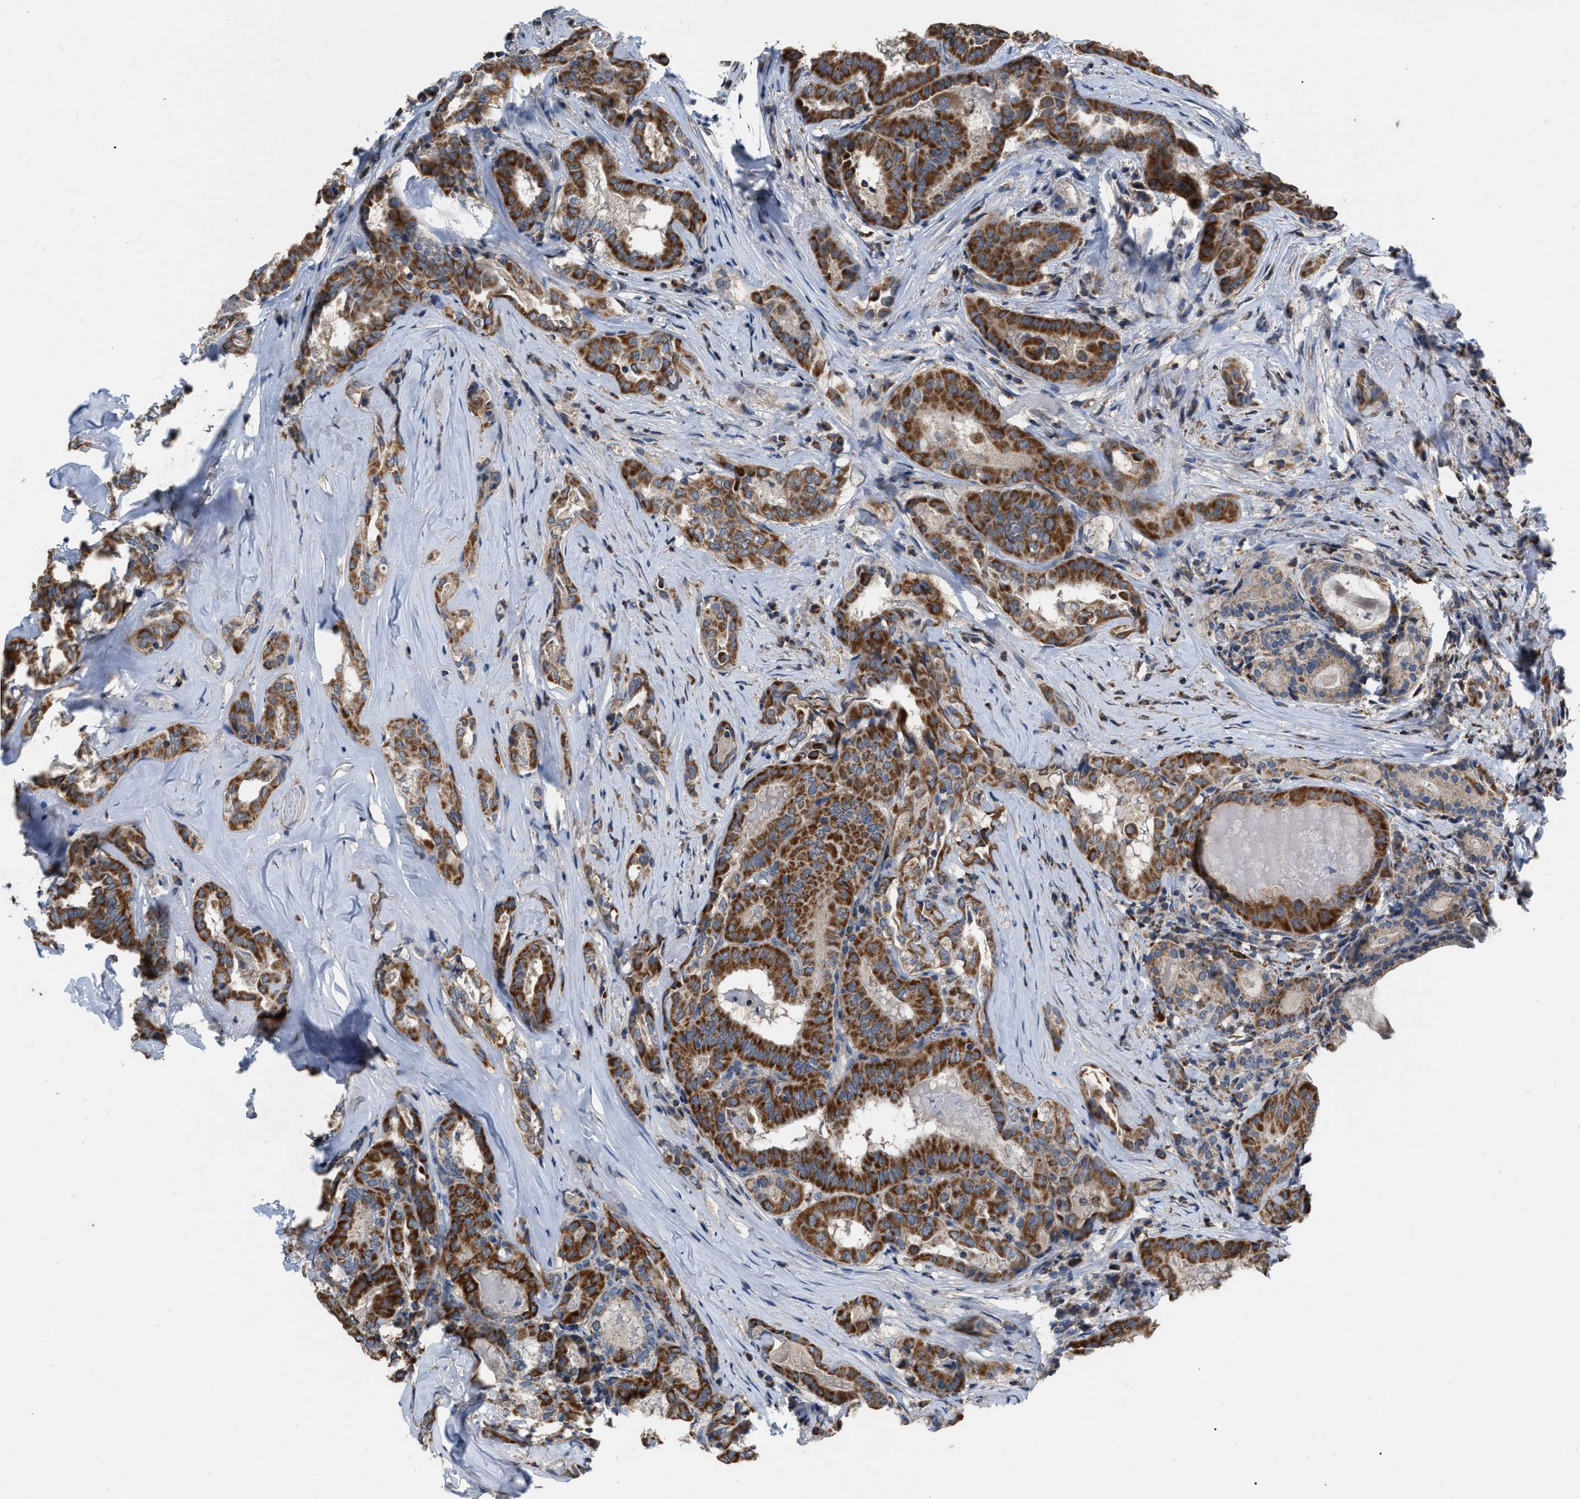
{"staining": {"intensity": "strong", "quantity": ">75%", "location": "cytoplasmic/membranous"}, "tissue": "thyroid cancer", "cell_type": "Tumor cells", "image_type": "cancer", "snomed": [{"axis": "morphology", "description": "Papillary adenocarcinoma, NOS"}, {"axis": "topography", "description": "Thyroid gland"}], "caption": "DAB (3,3'-diaminobenzidine) immunohistochemical staining of papillary adenocarcinoma (thyroid) reveals strong cytoplasmic/membranous protein staining in about >75% of tumor cells.", "gene": "DDX56", "patient": {"sex": "female", "age": 42}}